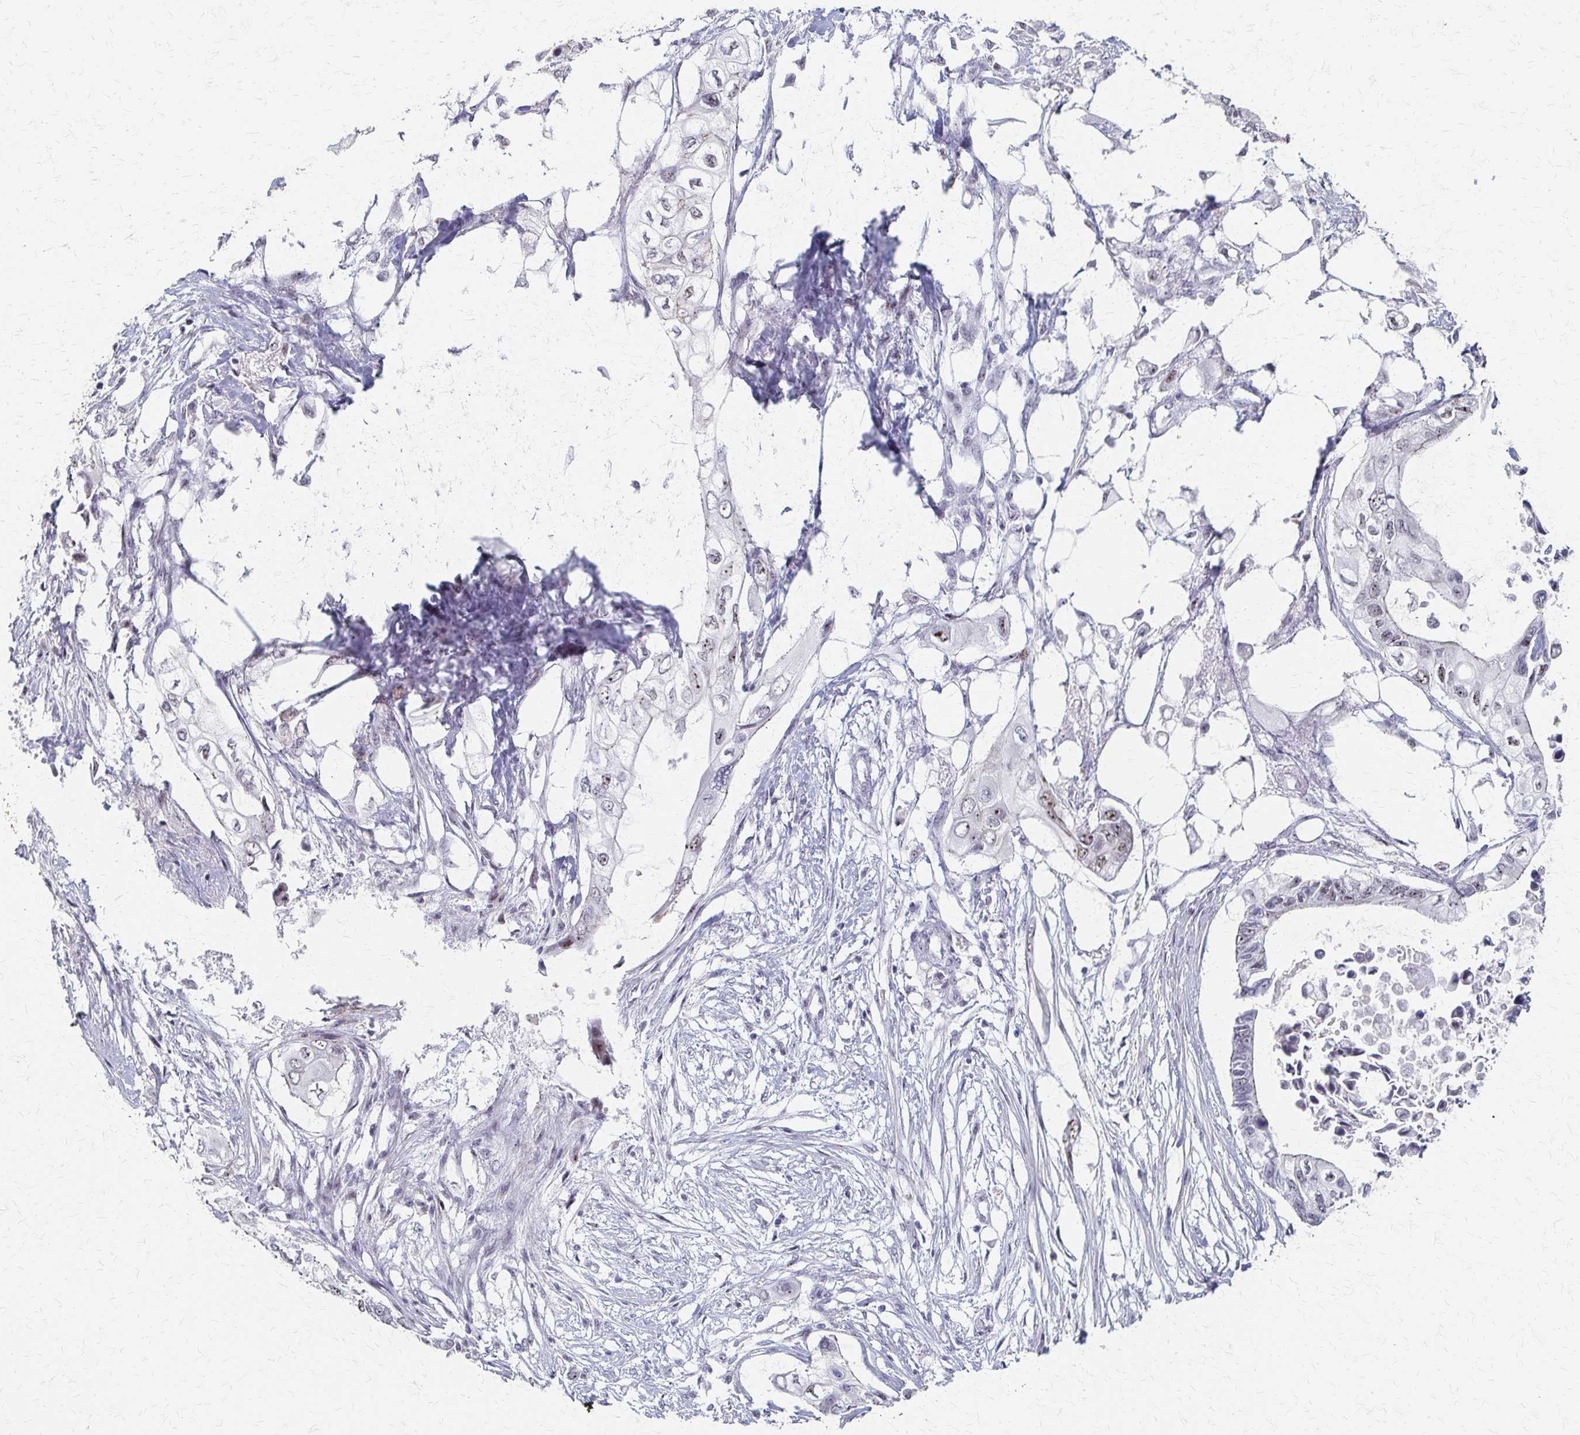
{"staining": {"intensity": "weak", "quantity": "<25%", "location": "nuclear"}, "tissue": "pancreatic cancer", "cell_type": "Tumor cells", "image_type": "cancer", "snomed": [{"axis": "morphology", "description": "Adenocarcinoma, NOS"}, {"axis": "topography", "description": "Pancreas"}], "caption": "Immunohistochemical staining of human pancreatic cancer (adenocarcinoma) reveals no significant expression in tumor cells.", "gene": "PES1", "patient": {"sex": "female", "age": 63}}